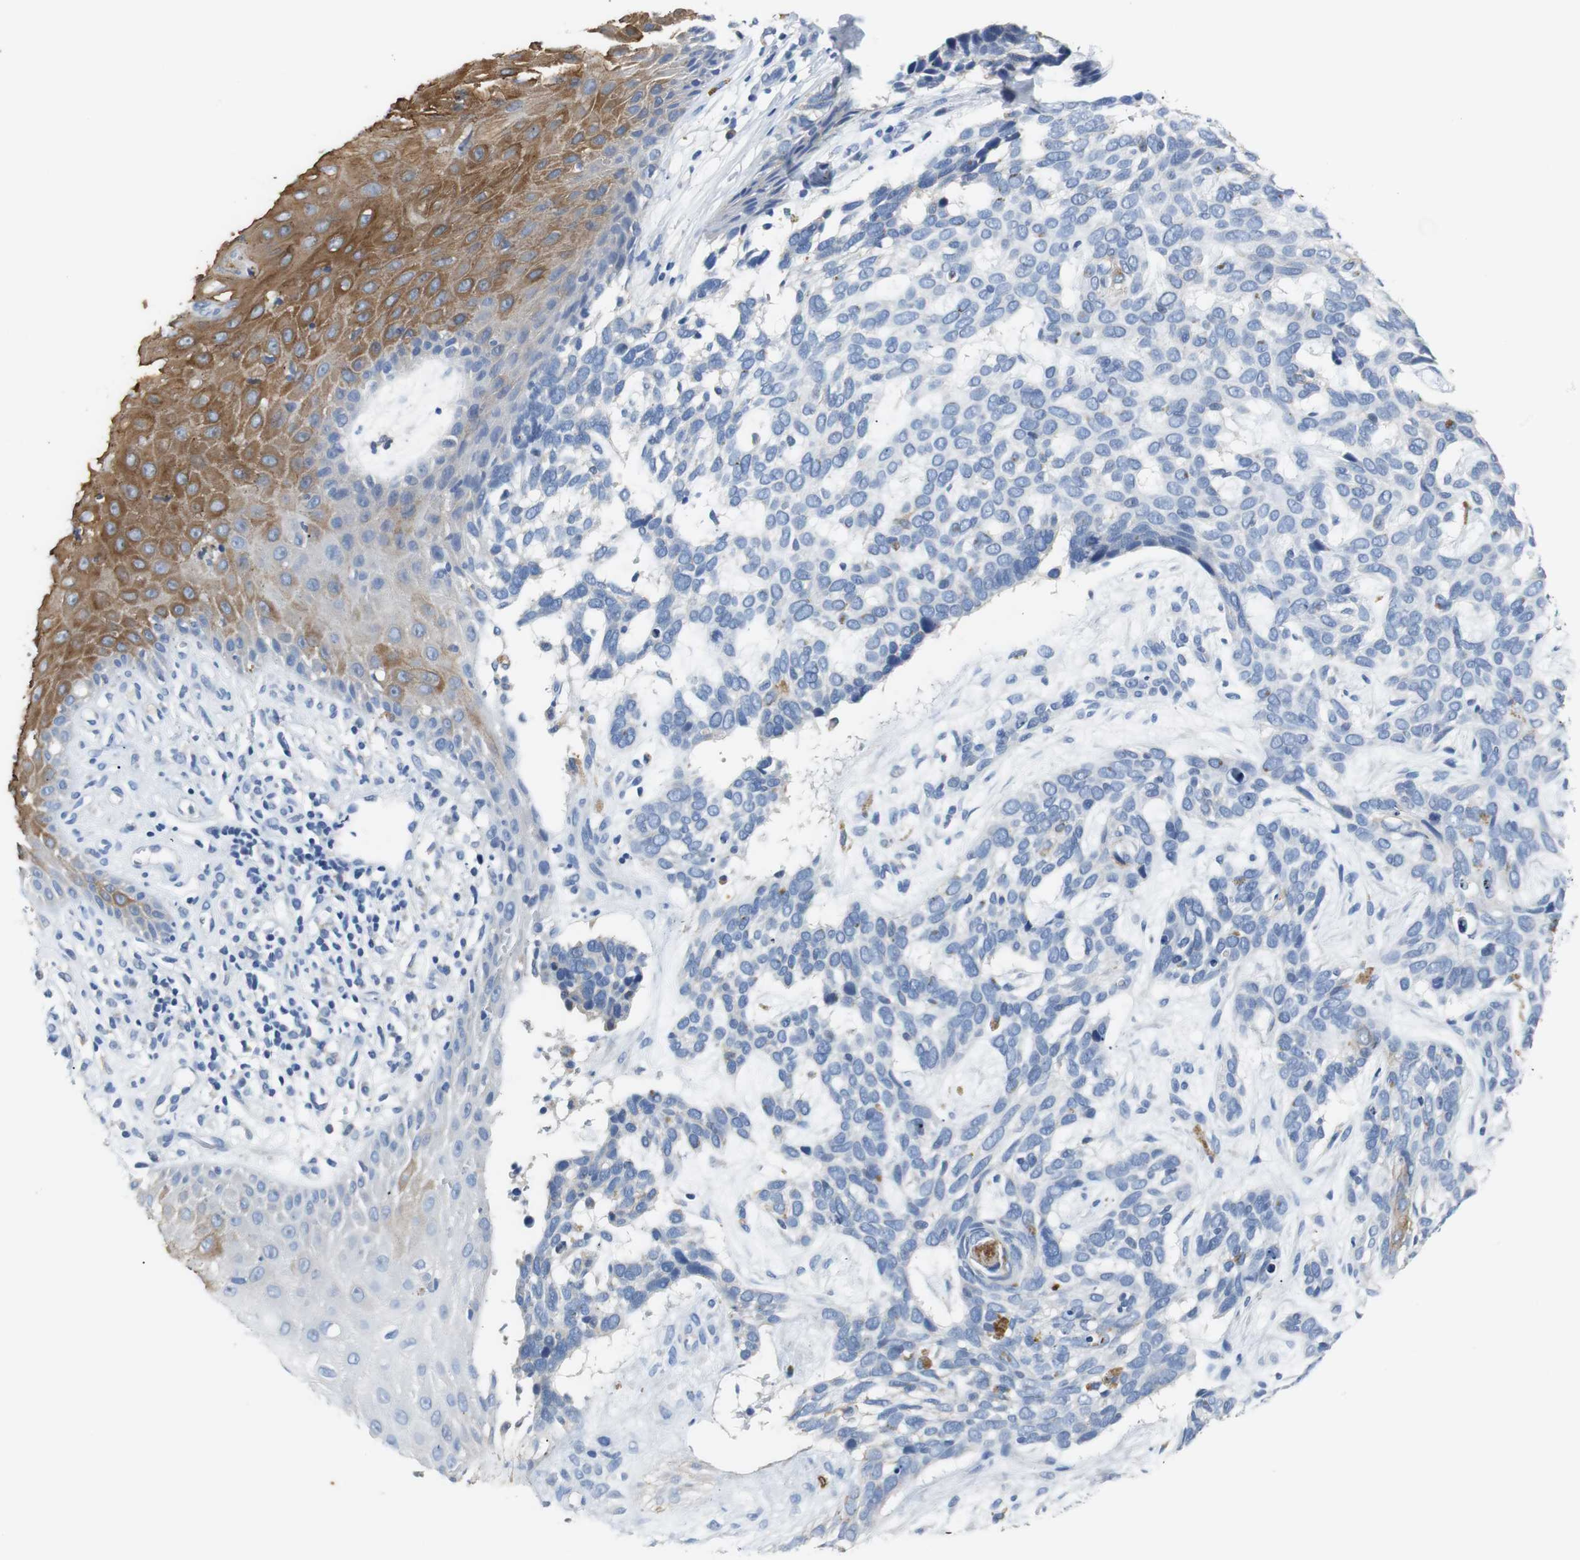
{"staining": {"intensity": "negative", "quantity": "none", "location": "none"}, "tissue": "skin cancer", "cell_type": "Tumor cells", "image_type": "cancer", "snomed": [{"axis": "morphology", "description": "Basal cell carcinoma"}, {"axis": "topography", "description": "Skin"}], "caption": "This is an immunohistochemistry (IHC) histopathology image of basal cell carcinoma (skin). There is no positivity in tumor cells.", "gene": "PCK1", "patient": {"sex": "male", "age": 87}}